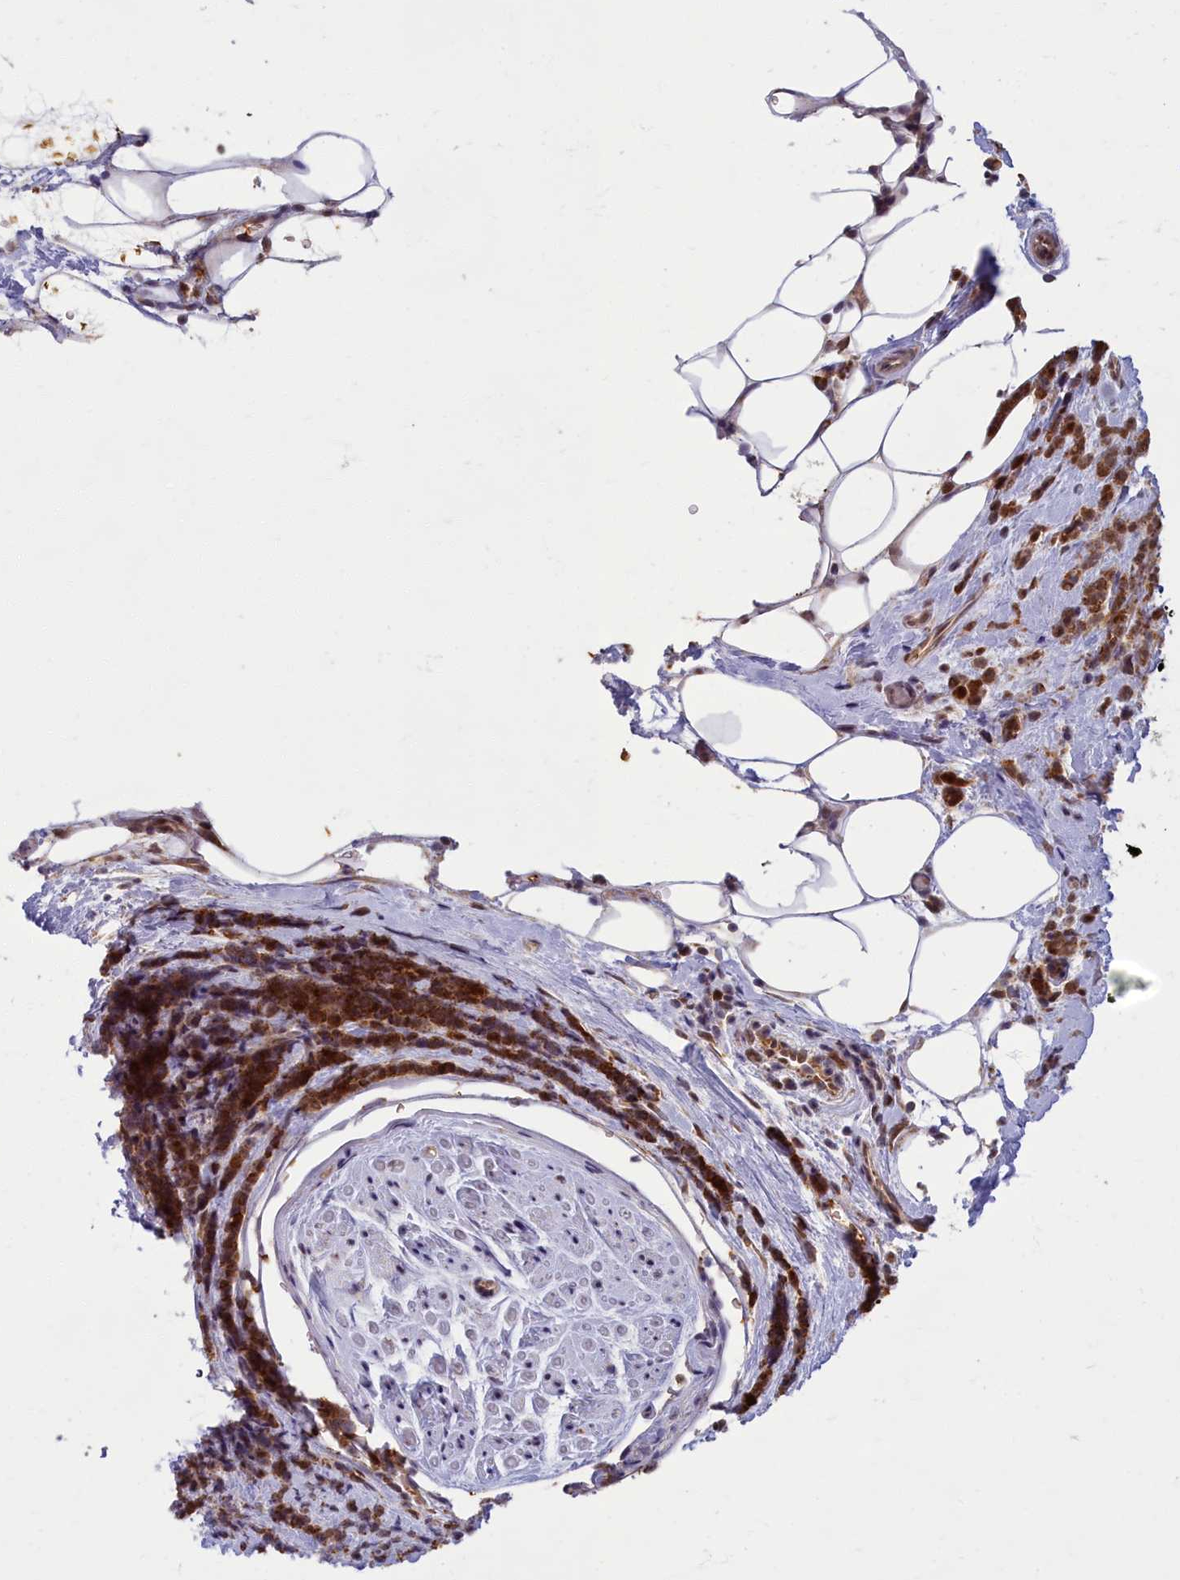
{"staining": {"intensity": "strong", "quantity": ">75%", "location": "cytoplasmic/membranous,nuclear"}, "tissue": "breast cancer", "cell_type": "Tumor cells", "image_type": "cancer", "snomed": [{"axis": "morphology", "description": "Lobular carcinoma"}, {"axis": "topography", "description": "Breast"}], "caption": "A high amount of strong cytoplasmic/membranous and nuclear positivity is identified in about >75% of tumor cells in lobular carcinoma (breast) tissue. (IHC, brightfield microscopy, high magnification).", "gene": "EARS2", "patient": {"sex": "female", "age": 58}}